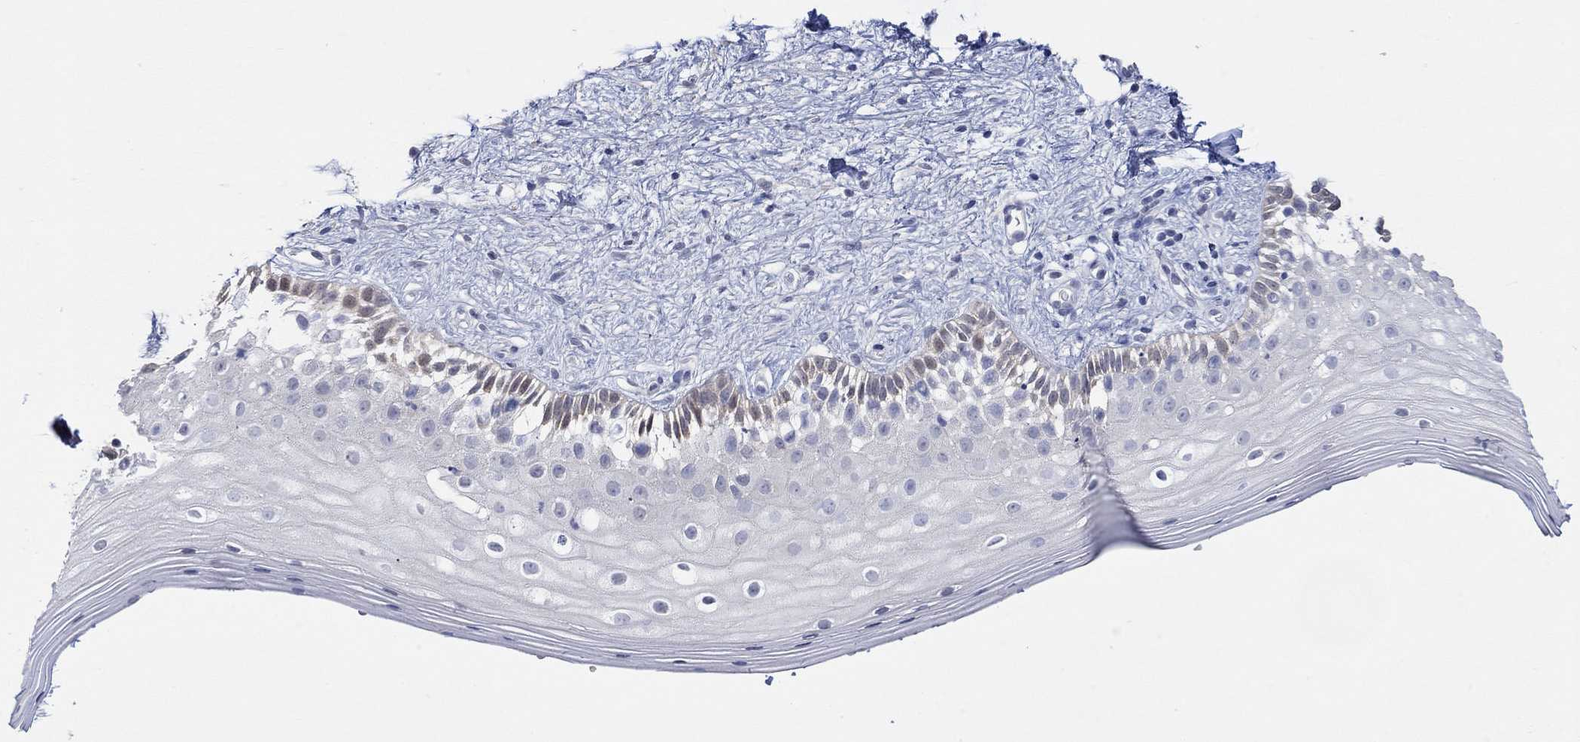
{"staining": {"intensity": "weak", "quantity": "<25%", "location": "cytoplasmic/membranous"}, "tissue": "vagina", "cell_type": "Squamous epithelial cells", "image_type": "normal", "snomed": [{"axis": "morphology", "description": "Normal tissue, NOS"}, {"axis": "topography", "description": "Vagina"}], "caption": "High power microscopy histopathology image of an immunohistochemistry (IHC) histopathology image of benign vagina, revealing no significant positivity in squamous epithelial cells. (DAB immunohistochemistry (IHC) with hematoxylin counter stain).", "gene": "PNMA5", "patient": {"sex": "female", "age": 47}}